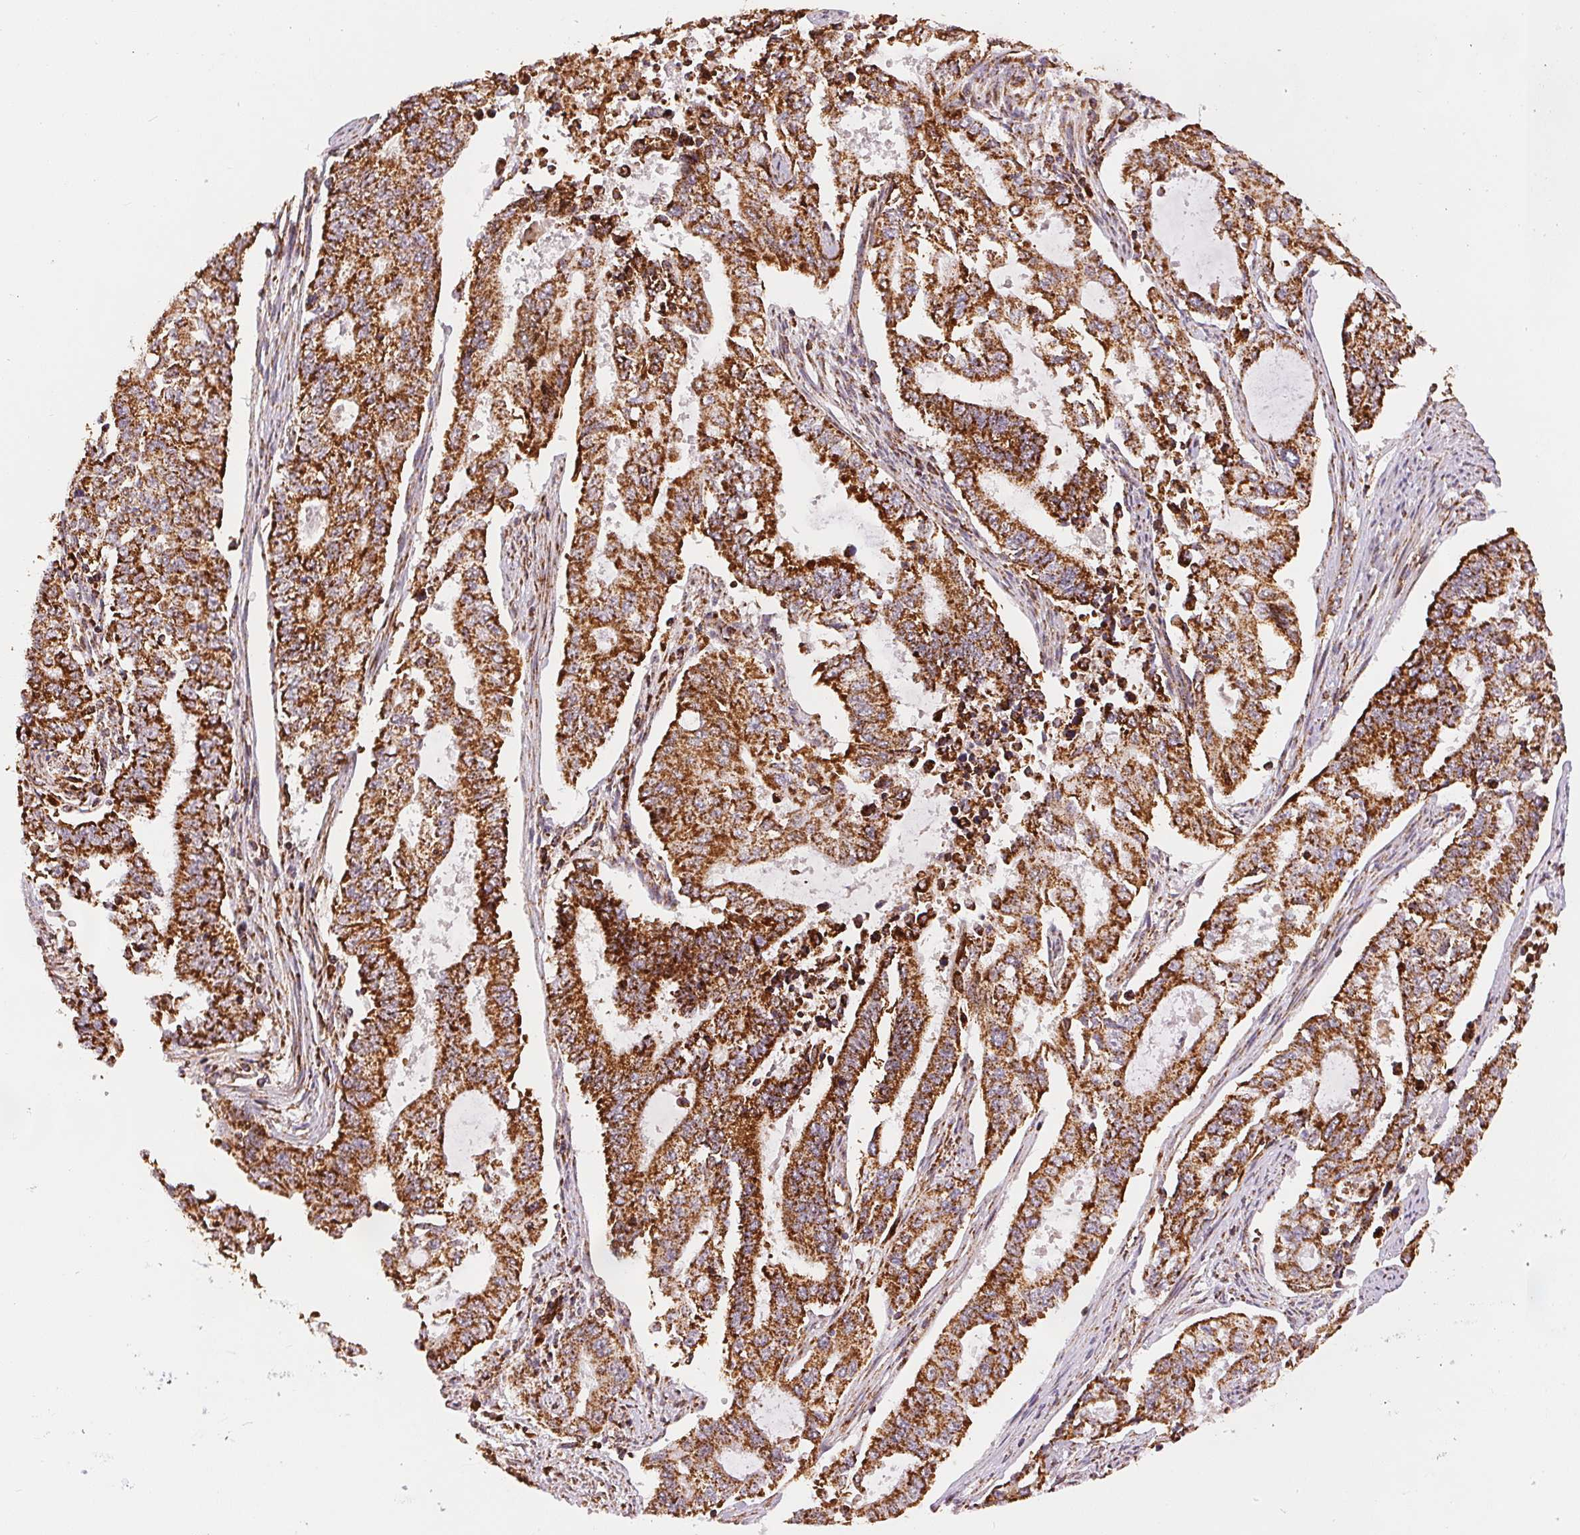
{"staining": {"intensity": "strong", "quantity": ">75%", "location": "cytoplasmic/membranous"}, "tissue": "endometrial cancer", "cell_type": "Tumor cells", "image_type": "cancer", "snomed": [{"axis": "morphology", "description": "Adenocarcinoma, NOS"}, {"axis": "topography", "description": "Uterus"}], "caption": "DAB immunohistochemical staining of endometrial adenocarcinoma shows strong cytoplasmic/membranous protein staining in approximately >75% of tumor cells.", "gene": "SDHB", "patient": {"sex": "female", "age": 59}}